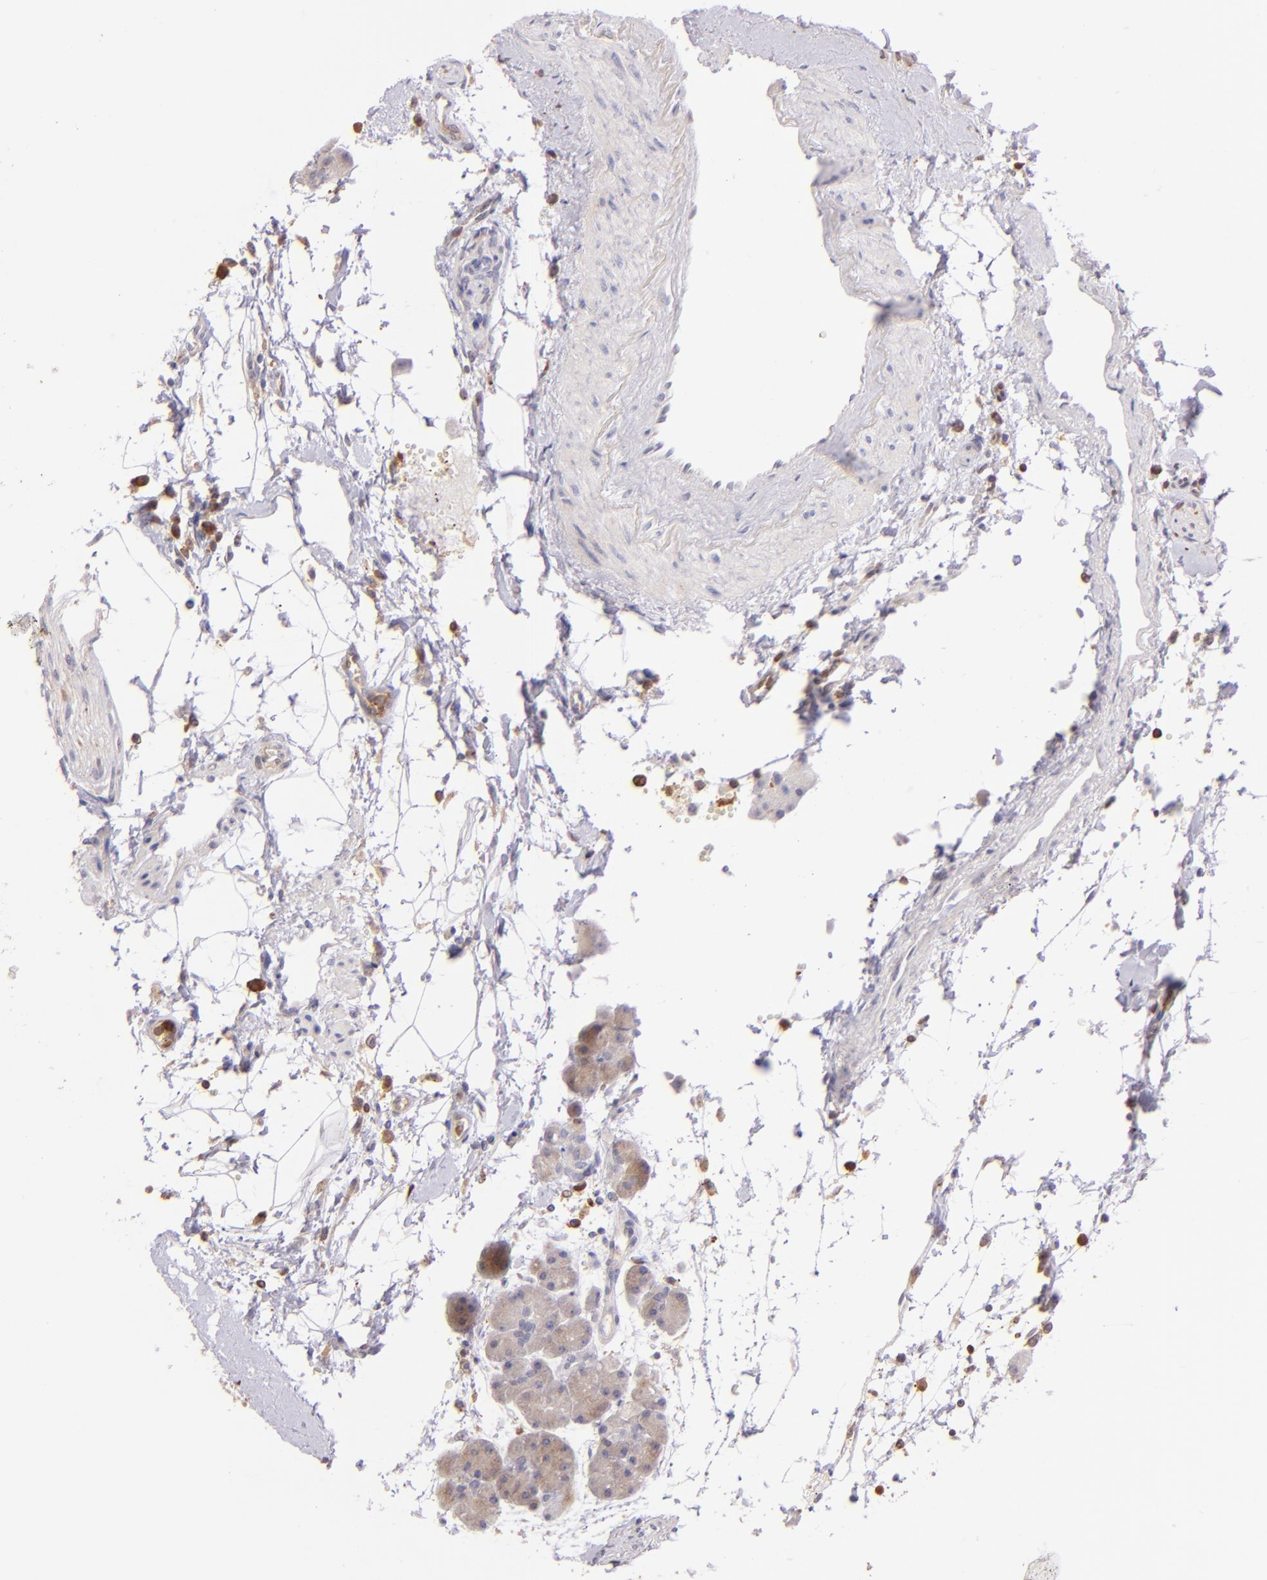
{"staining": {"intensity": "weak", "quantity": ">75%", "location": "cytoplasmic/membranous"}, "tissue": "pancreas", "cell_type": "Exocrine glandular cells", "image_type": "normal", "snomed": [{"axis": "morphology", "description": "Normal tissue, NOS"}, {"axis": "topography", "description": "Pancreas"}], "caption": "Immunohistochemical staining of normal human pancreas demonstrates low levels of weak cytoplasmic/membranous positivity in about >75% of exocrine glandular cells. The protein is stained brown, and the nuclei are stained in blue (DAB (3,3'-diaminobenzidine) IHC with brightfield microscopy, high magnification).", "gene": "BTK", "patient": {"sex": "male", "age": 66}}